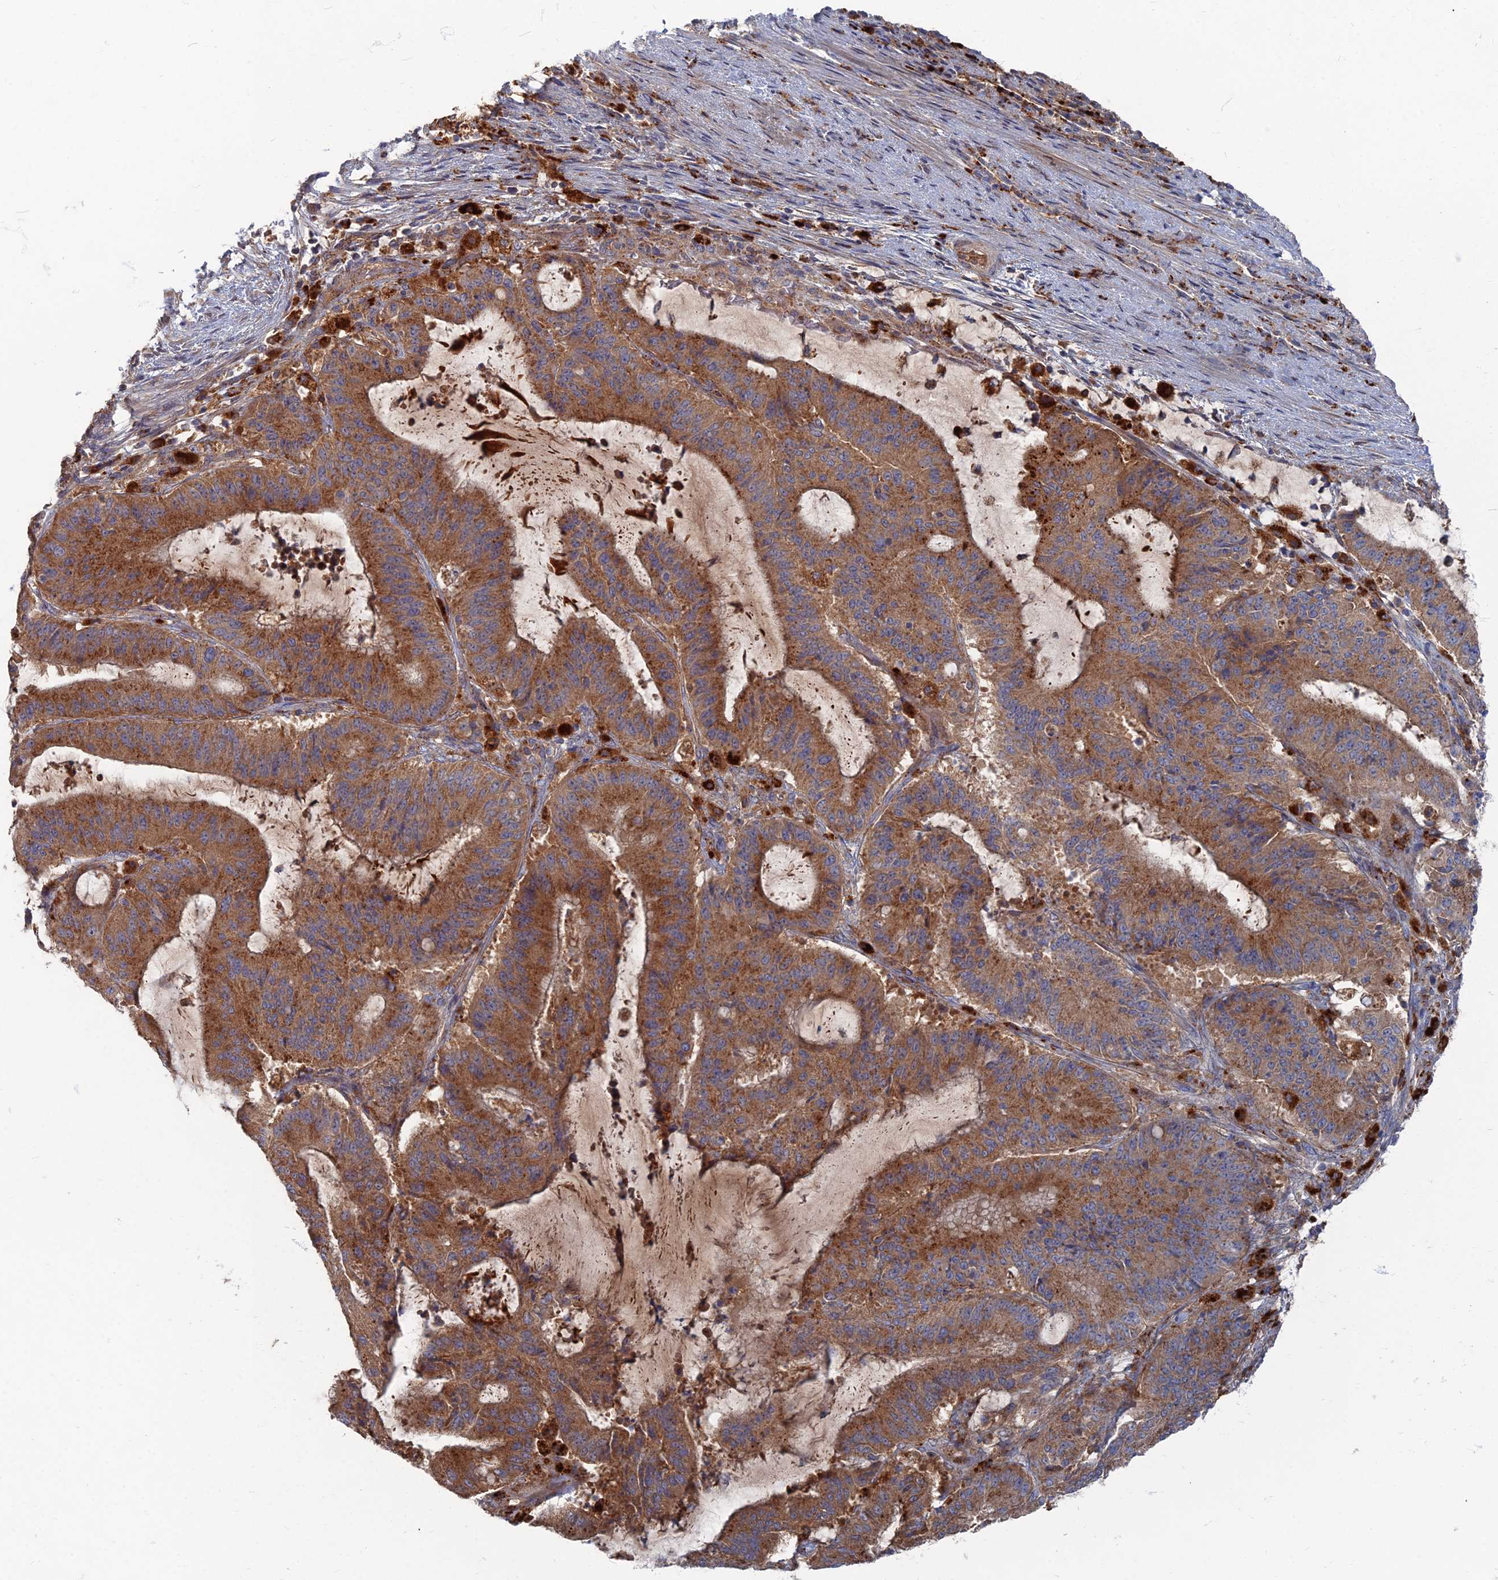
{"staining": {"intensity": "strong", "quantity": ">75%", "location": "cytoplasmic/membranous"}, "tissue": "liver cancer", "cell_type": "Tumor cells", "image_type": "cancer", "snomed": [{"axis": "morphology", "description": "Normal tissue, NOS"}, {"axis": "morphology", "description": "Cholangiocarcinoma"}, {"axis": "topography", "description": "Liver"}, {"axis": "topography", "description": "Peripheral nerve tissue"}], "caption": "Protein staining of cholangiocarcinoma (liver) tissue displays strong cytoplasmic/membranous staining in approximately >75% of tumor cells.", "gene": "PPCDC", "patient": {"sex": "female", "age": 73}}